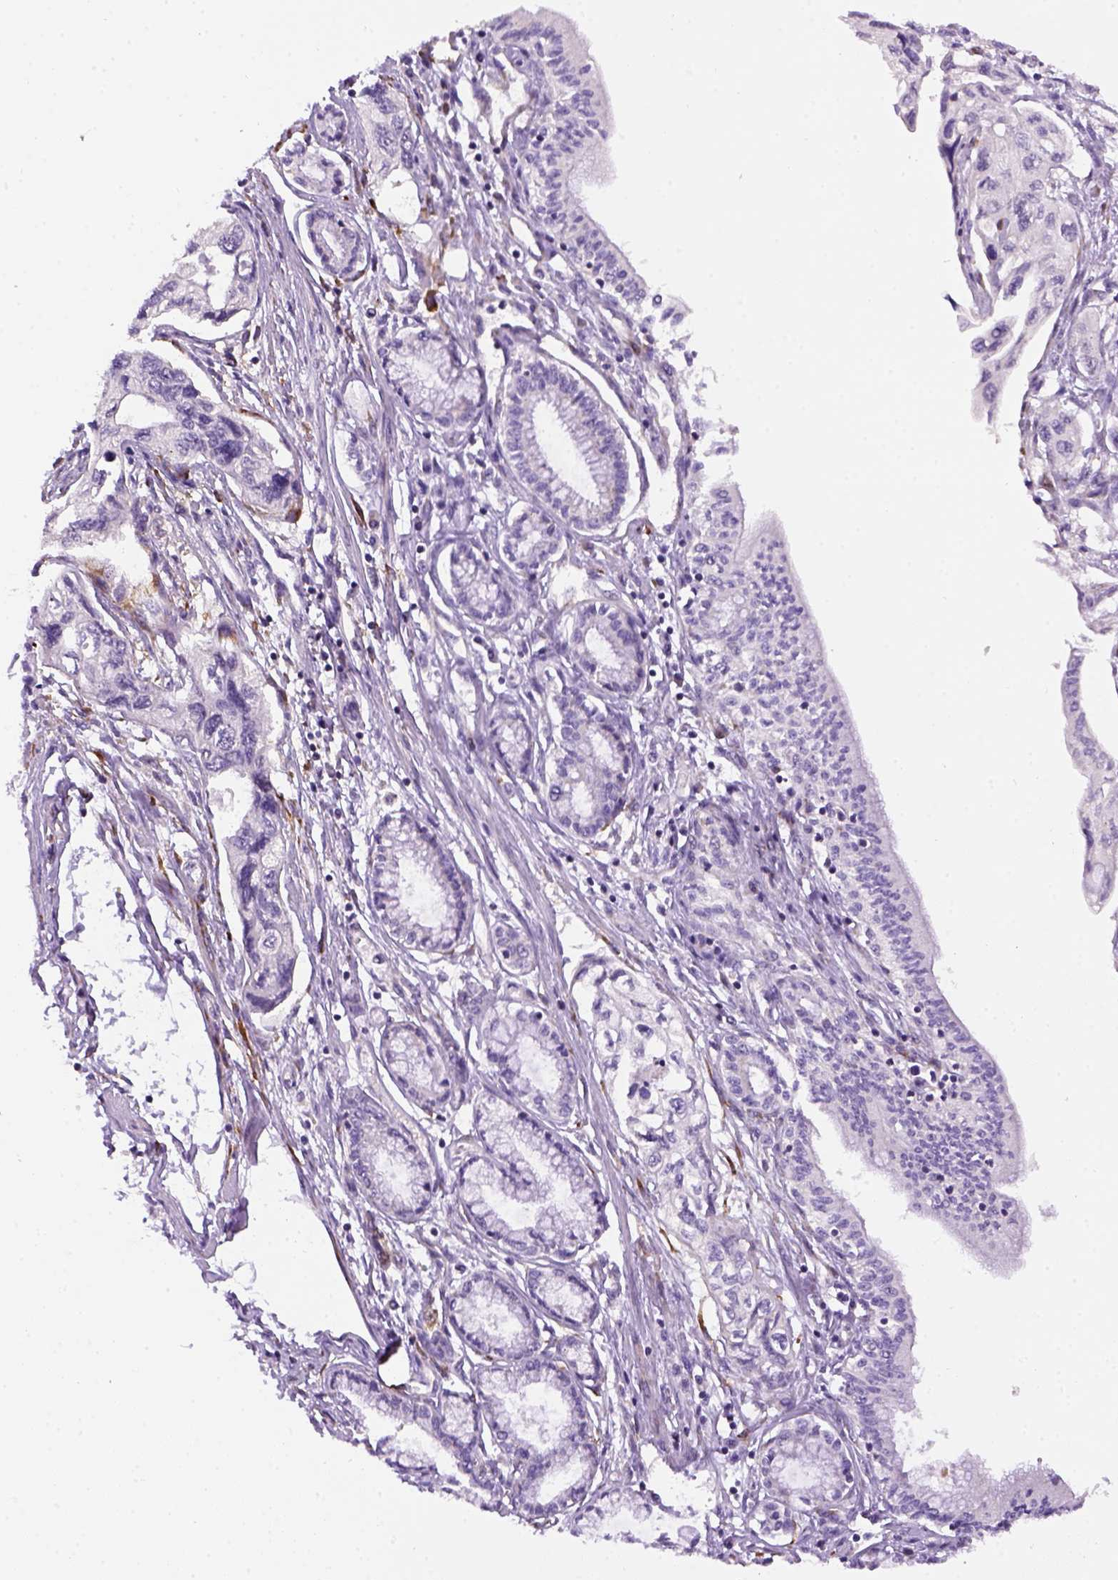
{"staining": {"intensity": "negative", "quantity": "none", "location": "none"}, "tissue": "pancreatic cancer", "cell_type": "Tumor cells", "image_type": "cancer", "snomed": [{"axis": "morphology", "description": "Adenocarcinoma, NOS"}, {"axis": "topography", "description": "Pancreas"}], "caption": "This image is of adenocarcinoma (pancreatic) stained with IHC to label a protein in brown with the nuclei are counter-stained blue. There is no positivity in tumor cells. The staining is performed using DAB brown chromogen with nuclei counter-stained in using hematoxylin.", "gene": "KAZN", "patient": {"sex": "female", "age": 76}}